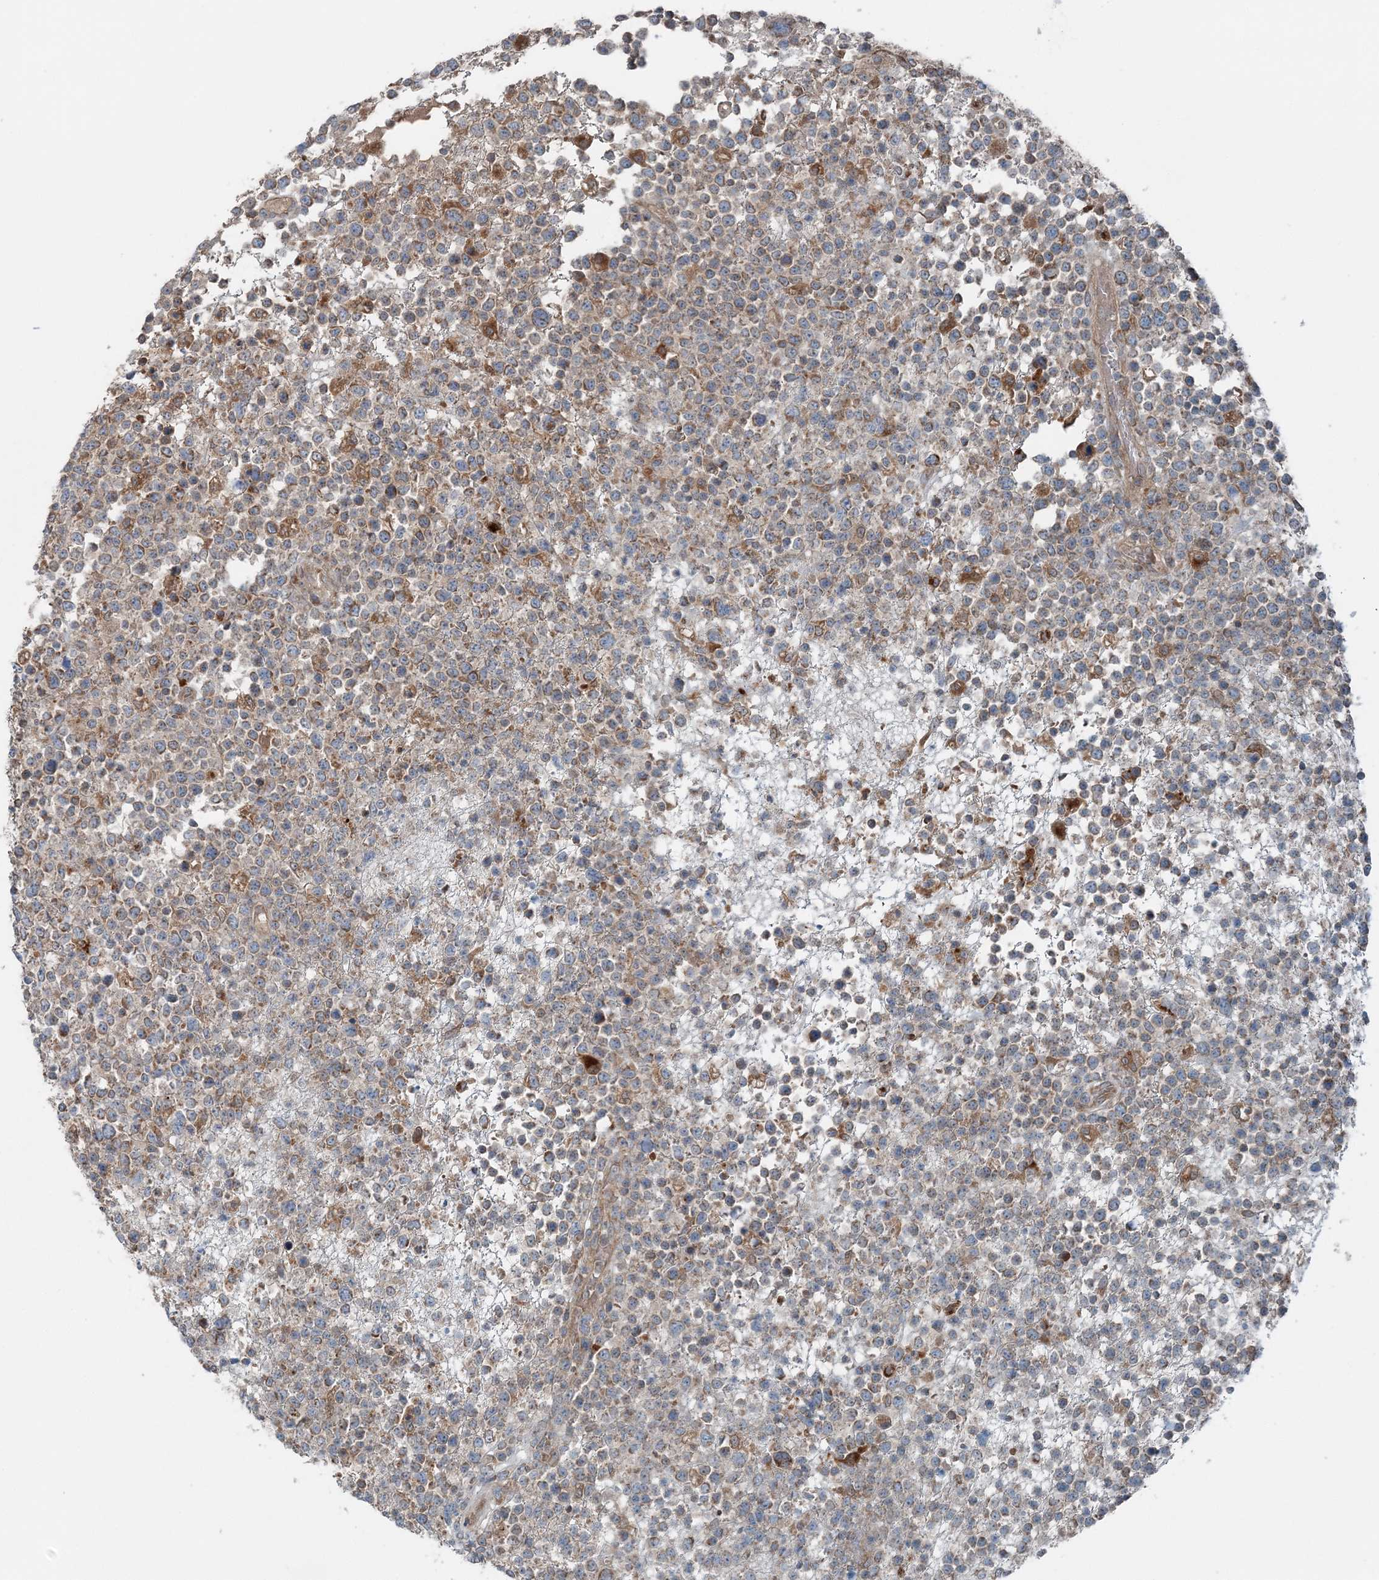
{"staining": {"intensity": "moderate", "quantity": "<25%", "location": "cytoplasmic/membranous"}, "tissue": "lymphoma", "cell_type": "Tumor cells", "image_type": "cancer", "snomed": [{"axis": "morphology", "description": "Malignant lymphoma, non-Hodgkin's type, High grade"}, {"axis": "topography", "description": "Colon"}], "caption": "Protein analysis of malignant lymphoma, non-Hodgkin's type (high-grade) tissue demonstrates moderate cytoplasmic/membranous staining in approximately <25% of tumor cells. The protein of interest is stained brown, and the nuclei are stained in blue (DAB (3,3'-diaminobenzidine) IHC with brightfield microscopy, high magnification).", "gene": "ASNSD1", "patient": {"sex": "female", "age": 53}}